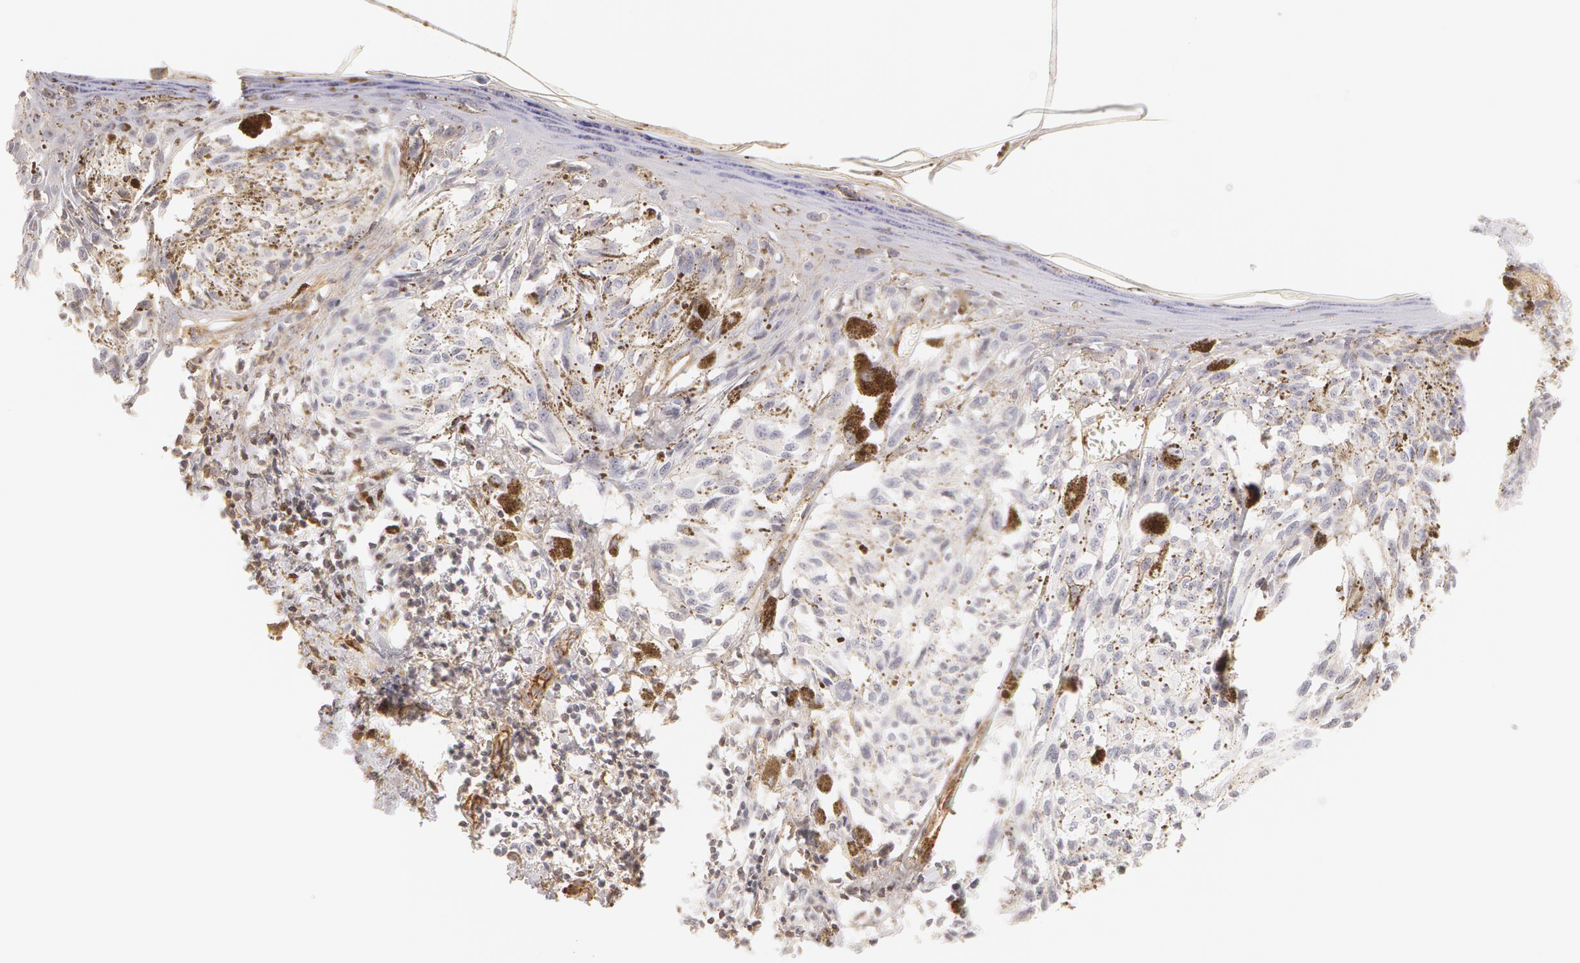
{"staining": {"intensity": "negative", "quantity": "none", "location": "none"}, "tissue": "melanoma", "cell_type": "Tumor cells", "image_type": "cancer", "snomed": [{"axis": "morphology", "description": "Malignant melanoma, NOS"}, {"axis": "topography", "description": "Skin"}], "caption": "An IHC image of malignant melanoma is shown. There is no staining in tumor cells of malignant melanoma.", "gene": "VWF", "patient": {"sex": "female", "age": 72}}